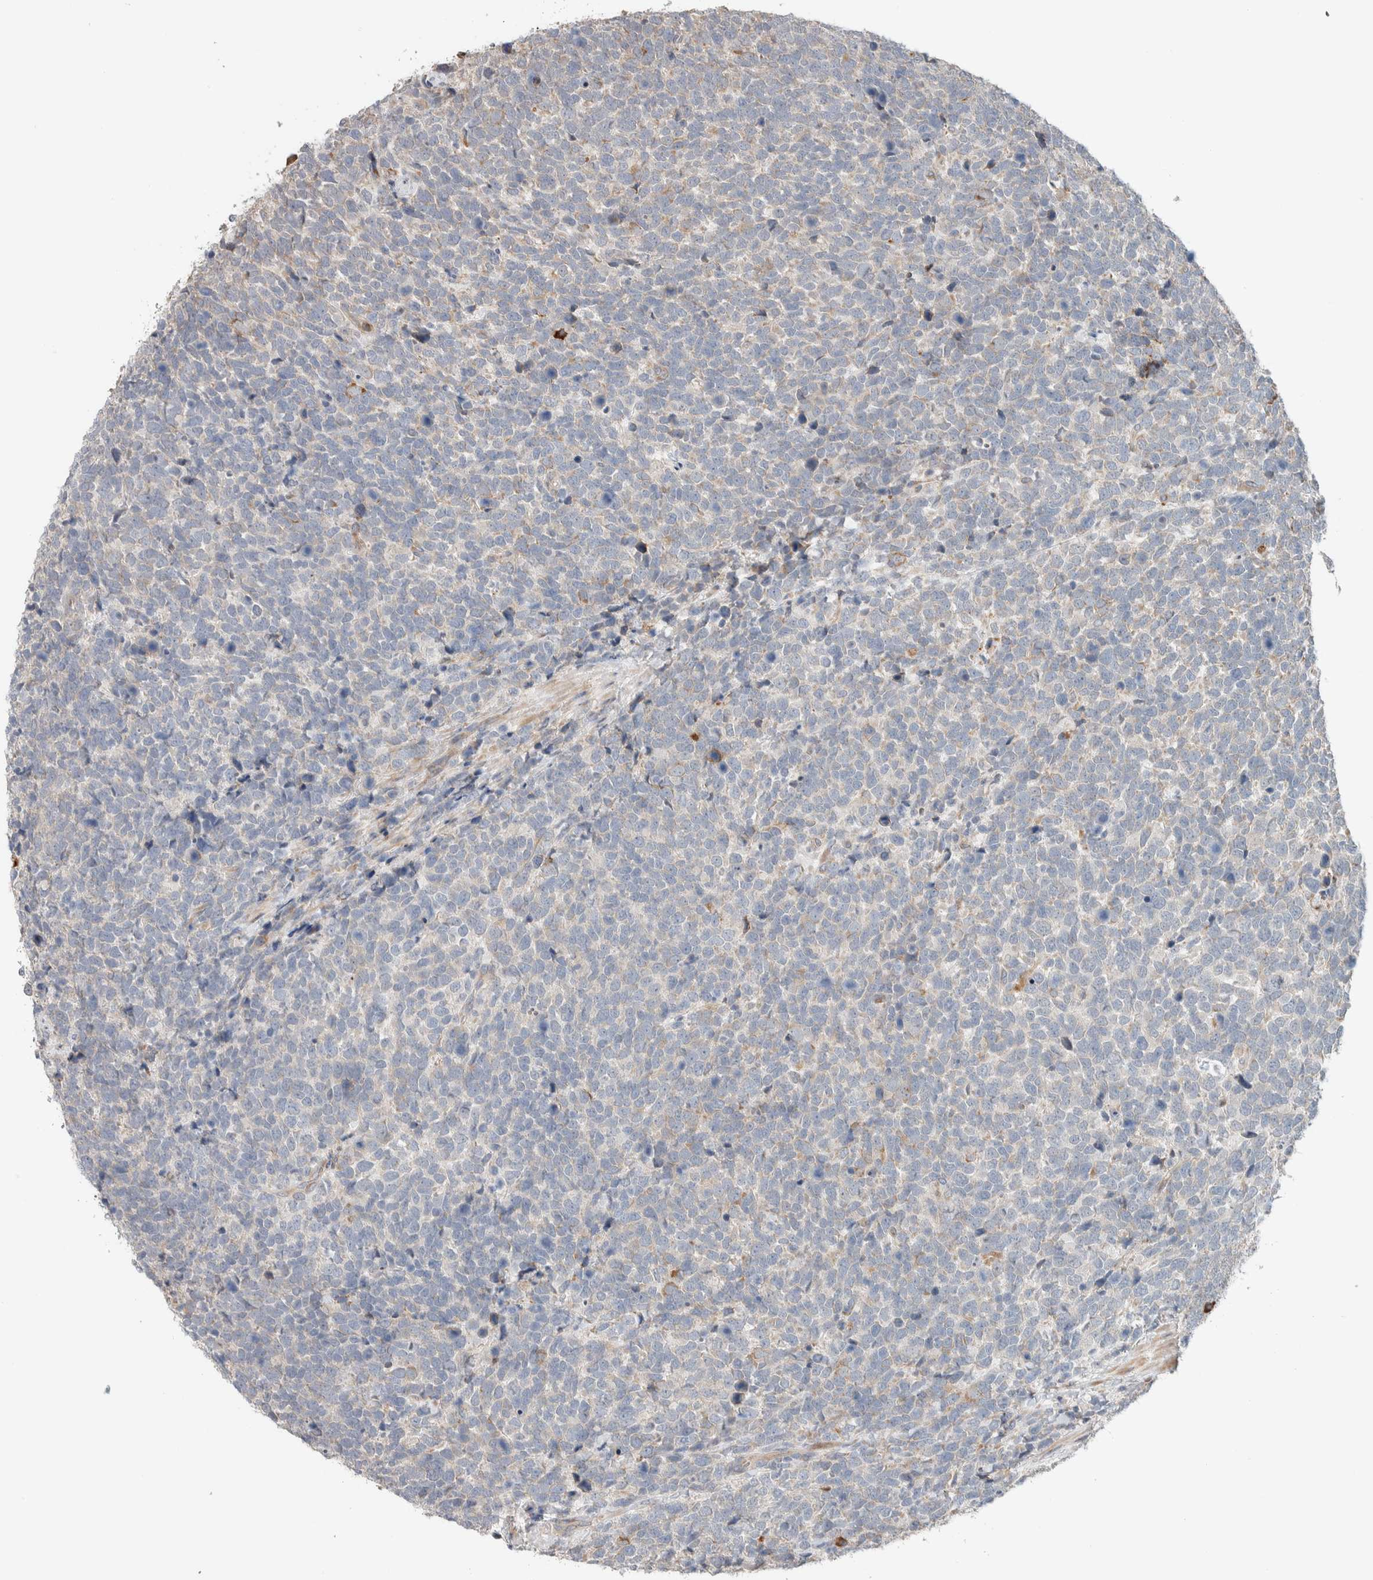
{"staining": {"intensity": "weak", "quantity": "<25%", "location": "cytoplasmic/membranous"}, "tissue": "urothelial cancer", "cell_type": "Tumor cells", "image_type": "cancer", "snomed": [{"axis": "morphology", "description": "Urothelial carcinoma, High grade"}, {"axis": "topography", "description": "Urinary bladder"}], "caption": "An image of high-grade urothelial carcinoma stained for a protein reveals no brown staining in tumor cells.", "gene": "ADCY8", "patient": {"sex": "female", "age": 82}}